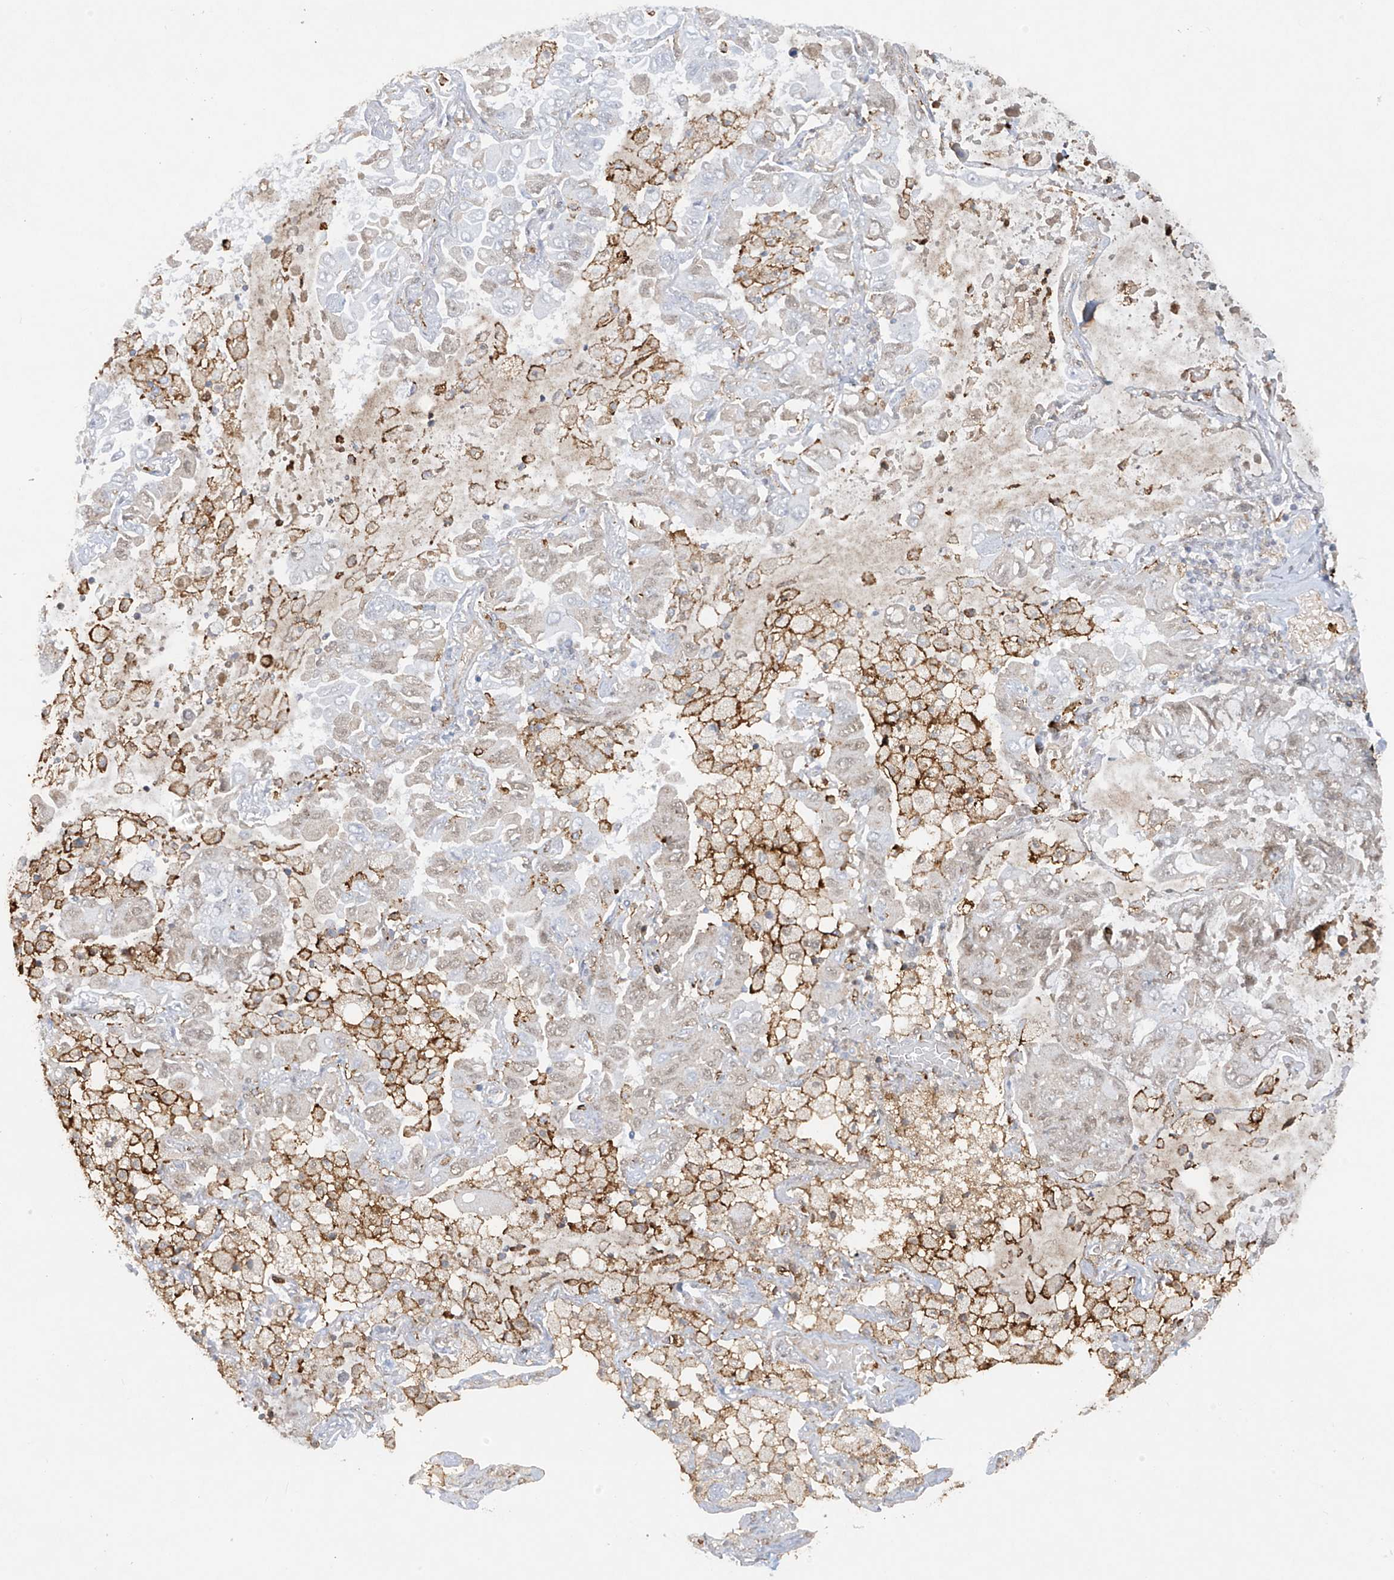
{"staining": {"intensity": "negative", "quantity": "none", "location": "none"}, "tissue": "lung cancer", "cell_type": "Tumor cells", "image_type": "cancer", "snomed": [{"axis": "morphology", "description": "Adenocarcinoma, NOS"}, {"axis": "topography", "description": "Lung"}], "caption": "Micrograph shows no significant protein expression in tumor cells of lung adenocarcinoma.", "gene": "FCGR3A", "patient": {"sex": "male", "age": 64}}